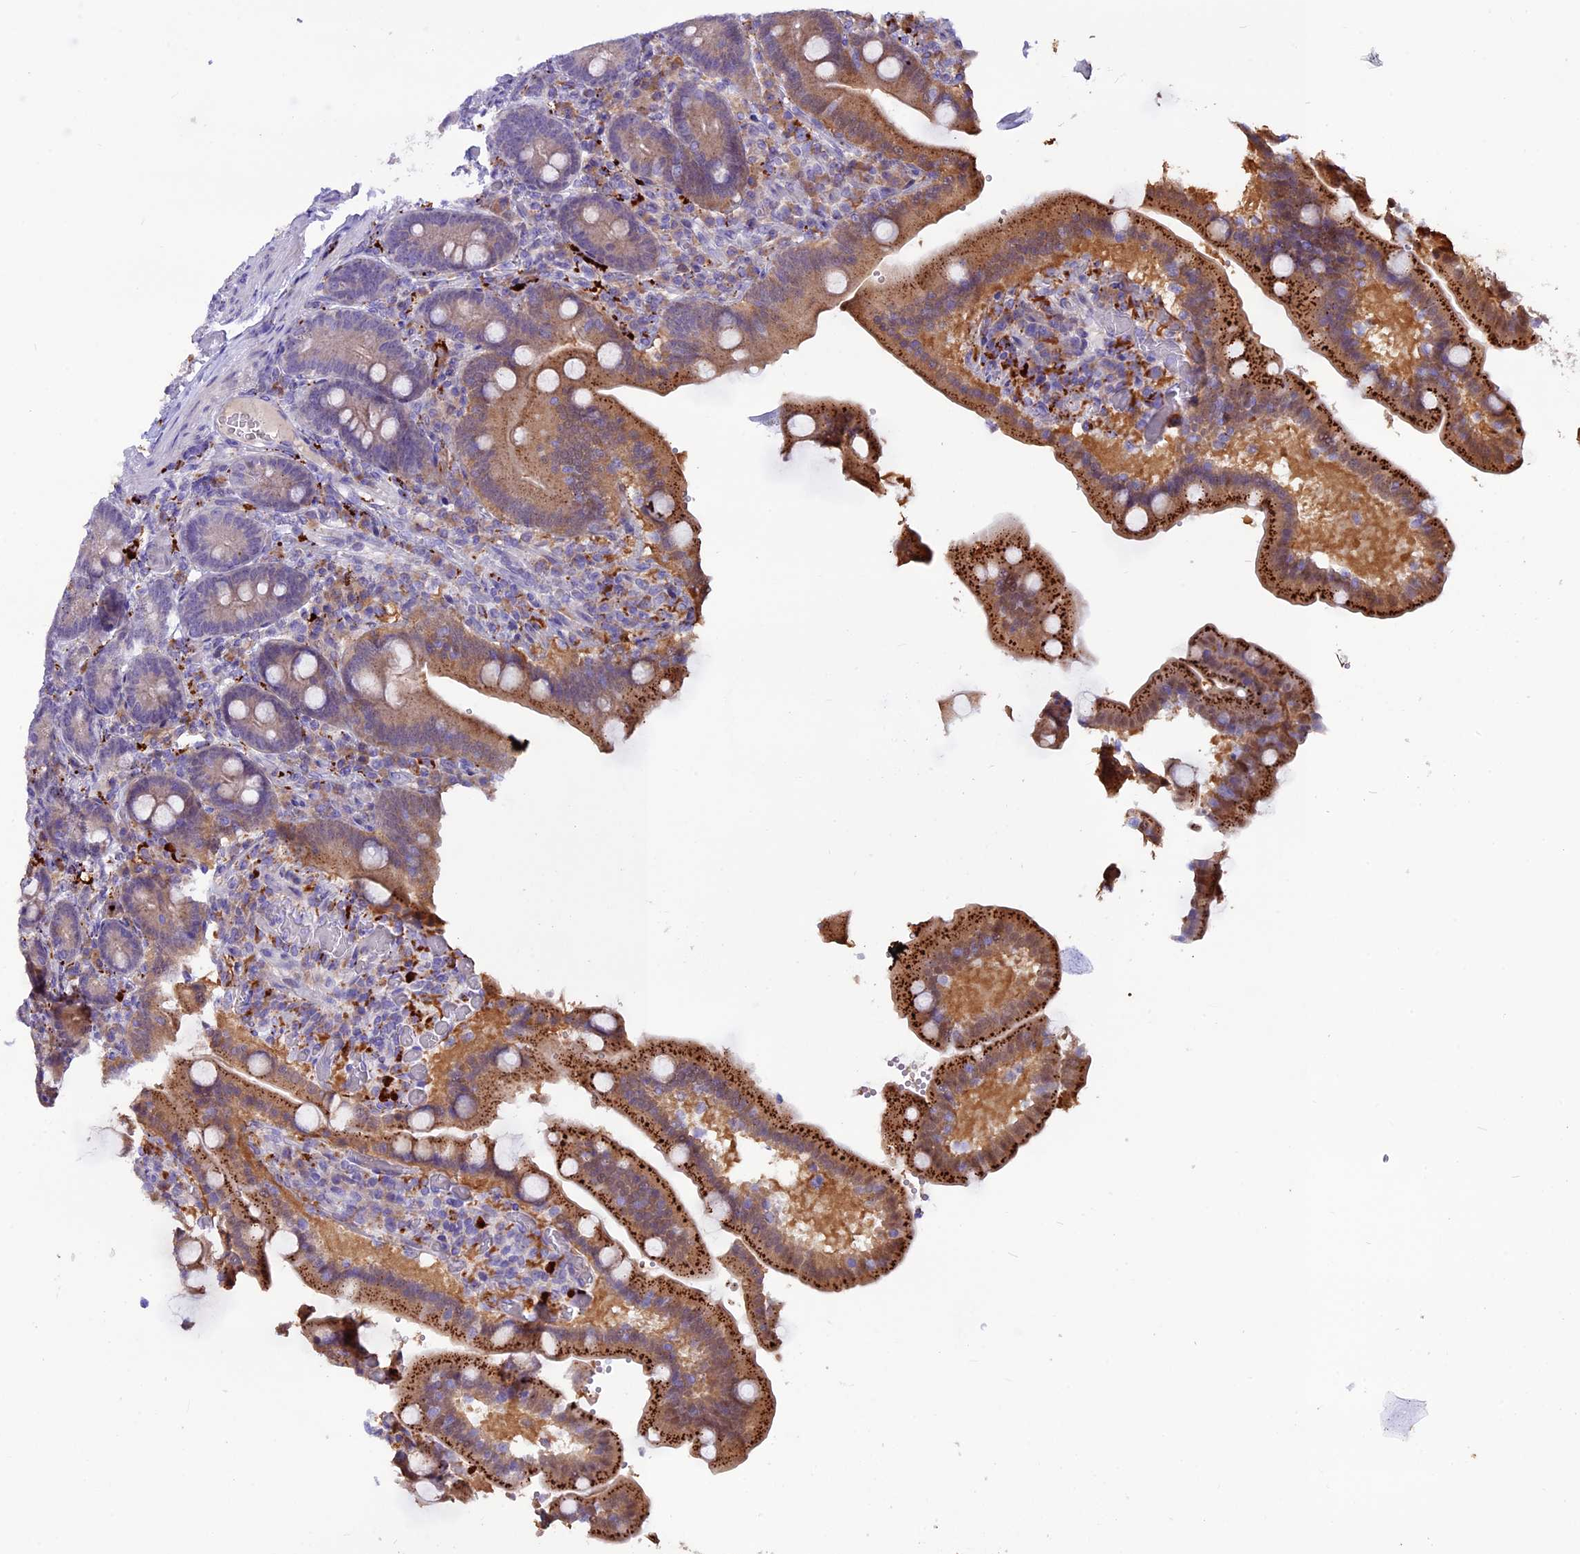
{"staining": {"intensity": "moderate", "quantity": ">75%", "location": "cytoplasmic/membranous"}, "tissue": "duodenum", "cell_type": "Glandular cells", "image_type": "normal", "snomed": [{"axis": "morphology", "description": "Normal tissue, NOS"}, {"axis": "topography", "description": "Duodenum"}], "caption": "Duodenum stained with a brown dye reveals moderate cytoplasmic/membranous positive staining in about >75% of glandular cells.", "gene": "THRSP", "patient": {"sex": "female", "age": 62}}